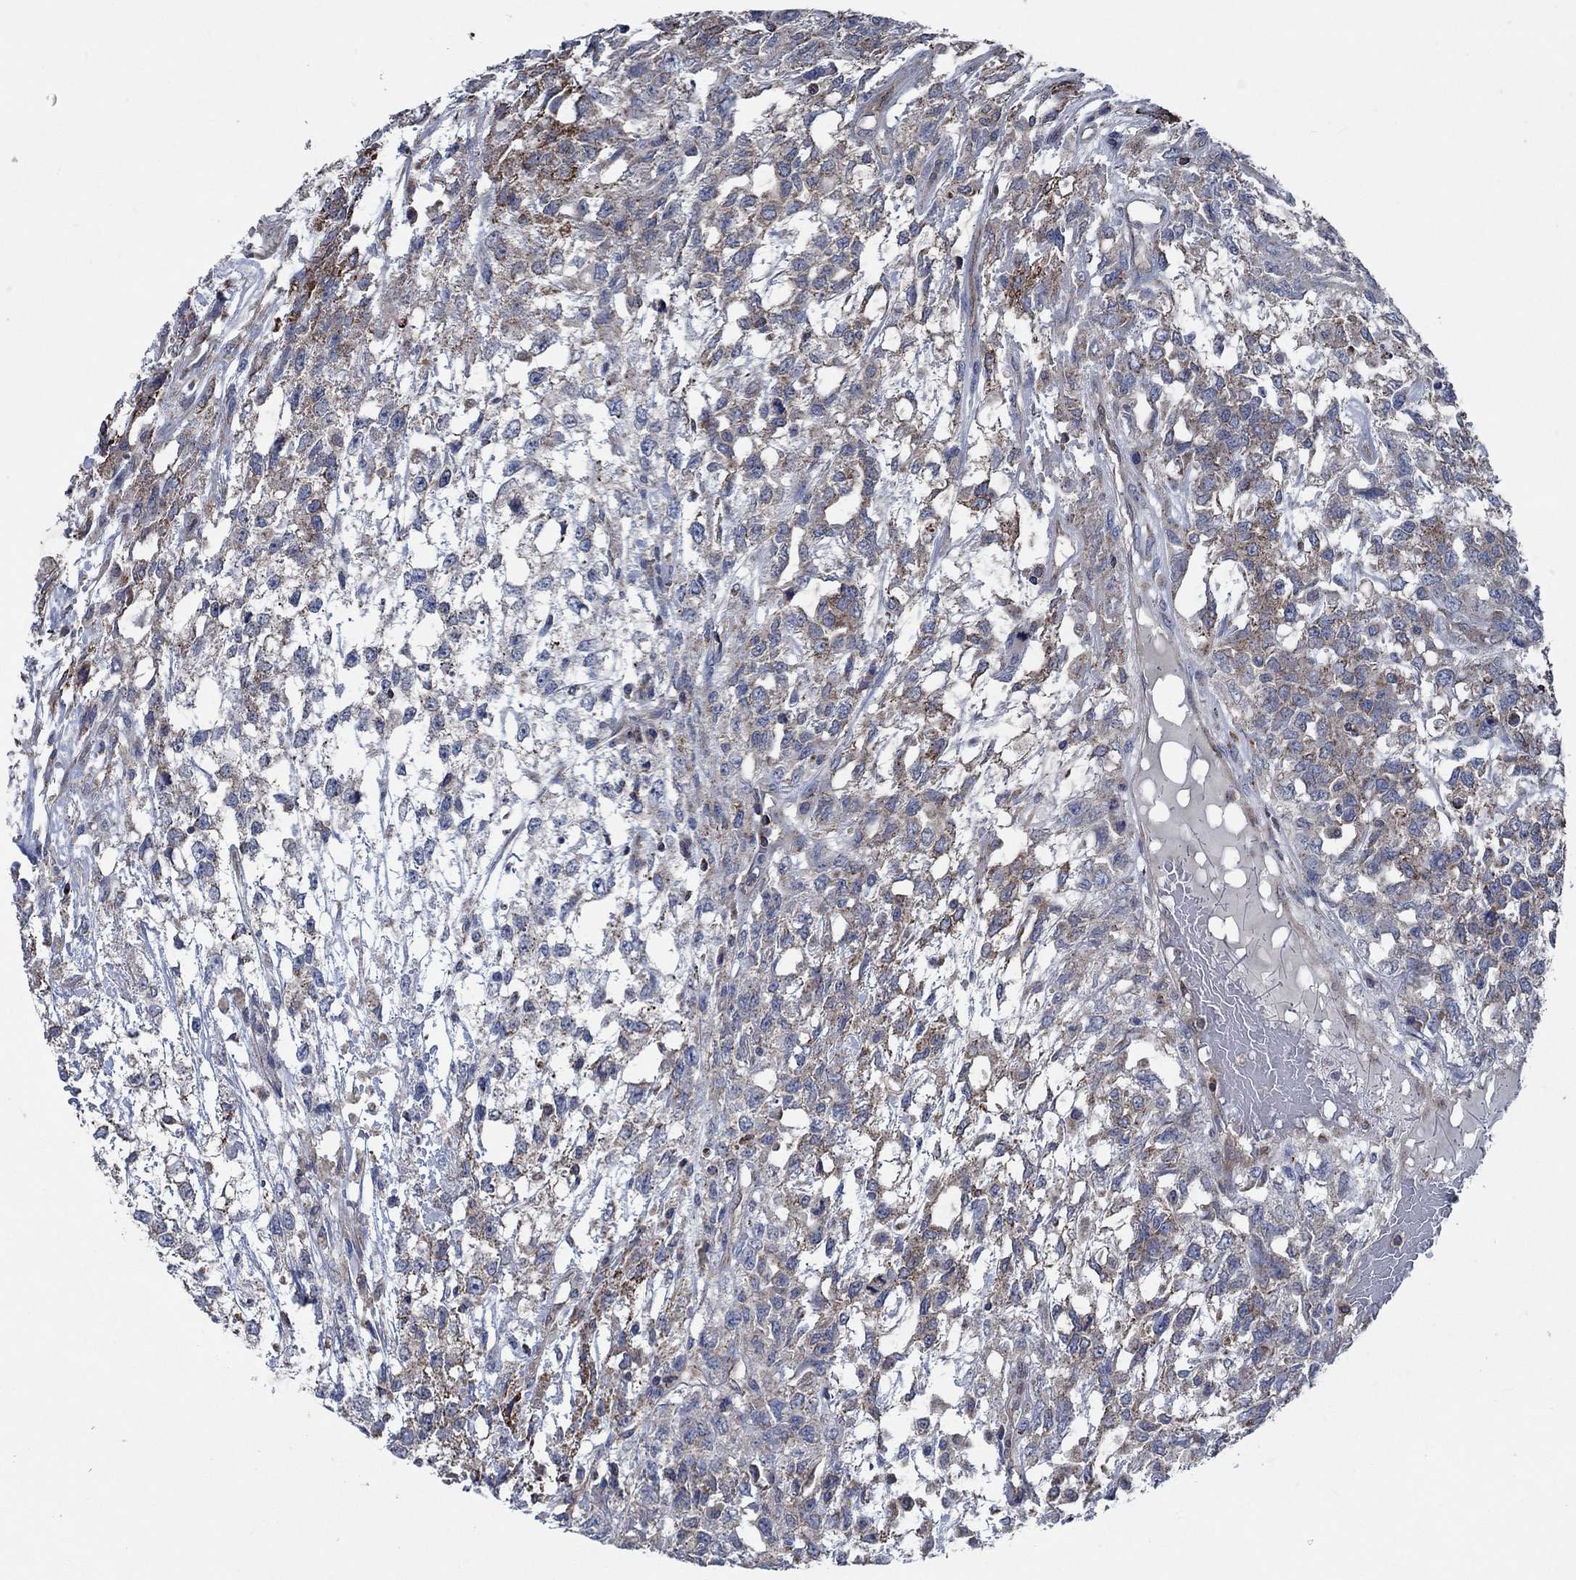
{"staining": {"intensity": "moderate", "quantity": "<25%", "location": "cytoplasmic/membranous"}, "tissue": "testis cancer", "cell_type": "Tumor cells", "image_type": "cancer", "snomed": [{"axis": "morphology", "description": "Seminoma, NOS"}, {"axis": "topography", "description": "Testis"}], "caption": "Tumor cells display low levels of moderate cytoplasmic/membranous positivity in approximately <25% of cells in human testis cancer (seminoma).", "gene": "STXBP6", "patient": {"sex": "male", "age": 52}}